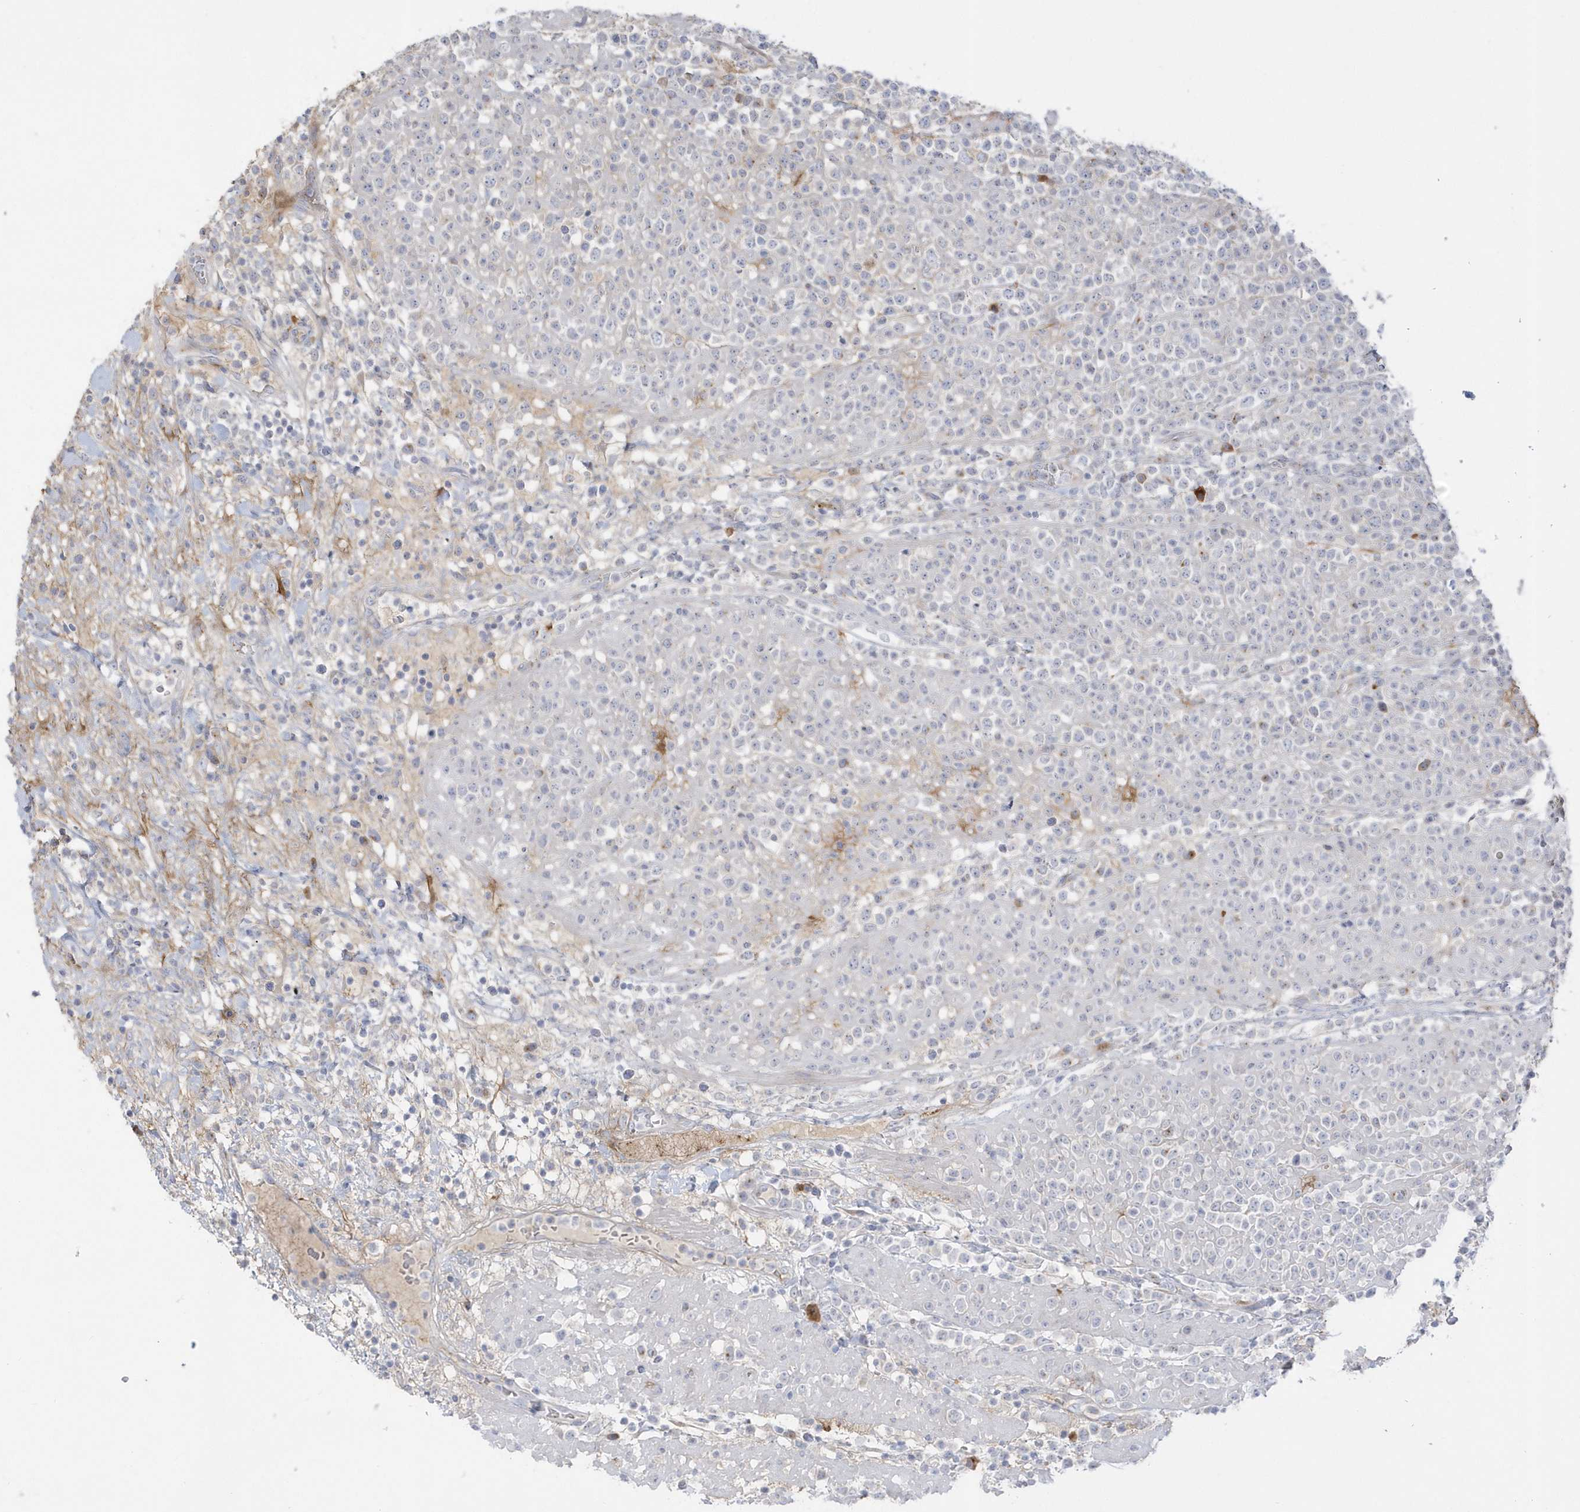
{"staining": {"intensity": "negative", "quantity": "none", "location": "none"}, "tissue": "lymphoma", "cell_type": "Tumor cells", "image_type": "cancer", "snomed": [{"axis": "morphology", "description": "Malignant lymphoma, non-Hodgkin's type, High grade"}, {"axis": "topography", "description": "Colon"}], "caption": "High-grade malignant lymphoma, non-Hodgkin's type stained for a protein using IHC shows no positivity tumor cells.", "gene": "SEMA3D", "patient": {"sex": "female", "age": 53}}